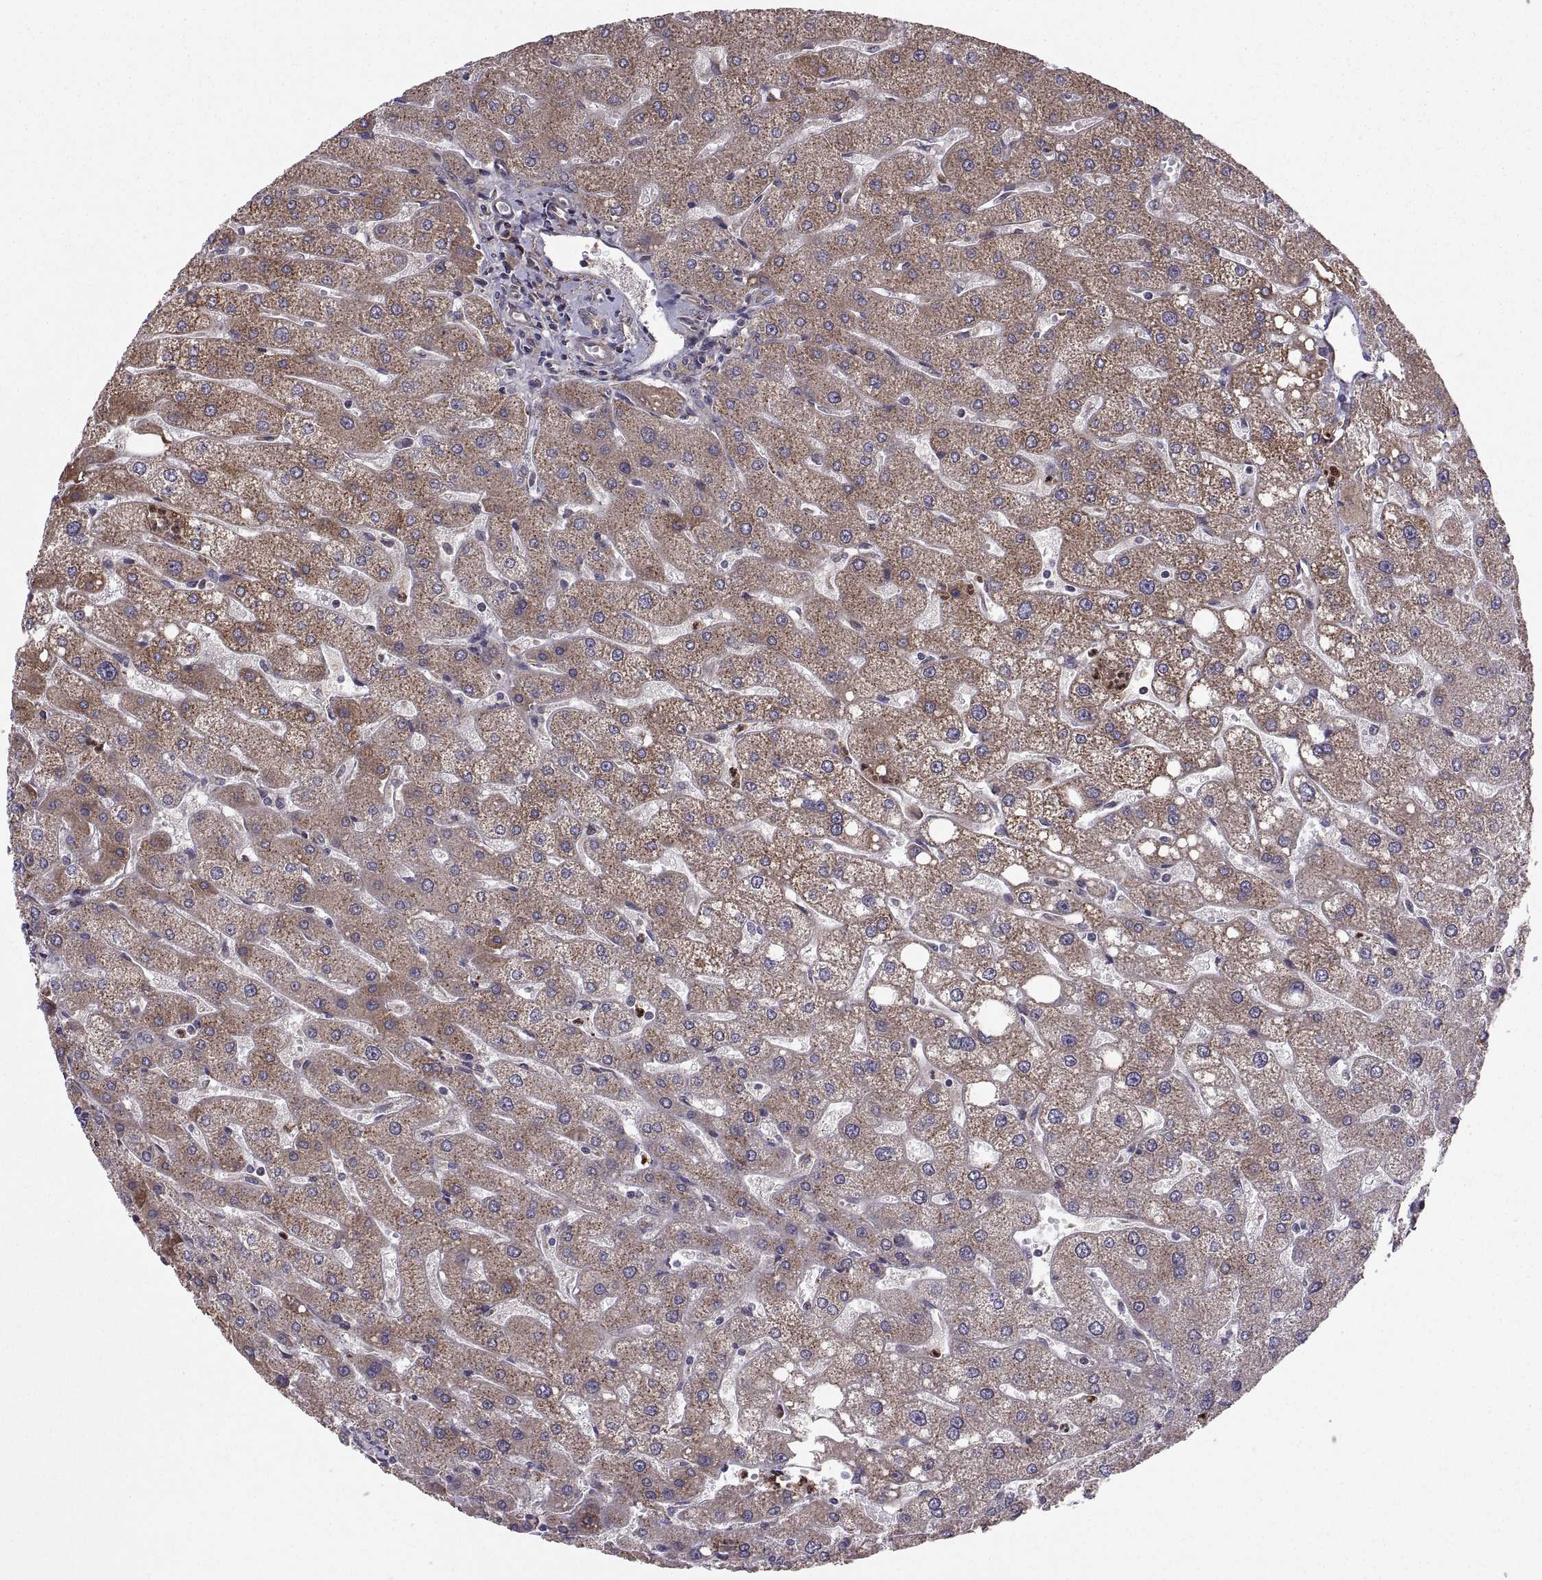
{"staining": {"intensity": "weak", "quantity": ">75%", "location": "cytoplasmic/membranous"}, "tissue": "liver", "cell_type": "Cholangiocytes", "image_type": "normal", "snomed": [{"axis": "morphology", "description": "Normal tissue, NOS"}, {"axis": "topography", "description": "Liver"}], "caption": "The micrograph exhibits a brown stain indicating the presence of a protein in the cytoplasmic/membranous of cholangiocytes in liver. Nuclei are stained in blue.", "gene": "TESC", "patient": {"sex": "male", "age": 67}}